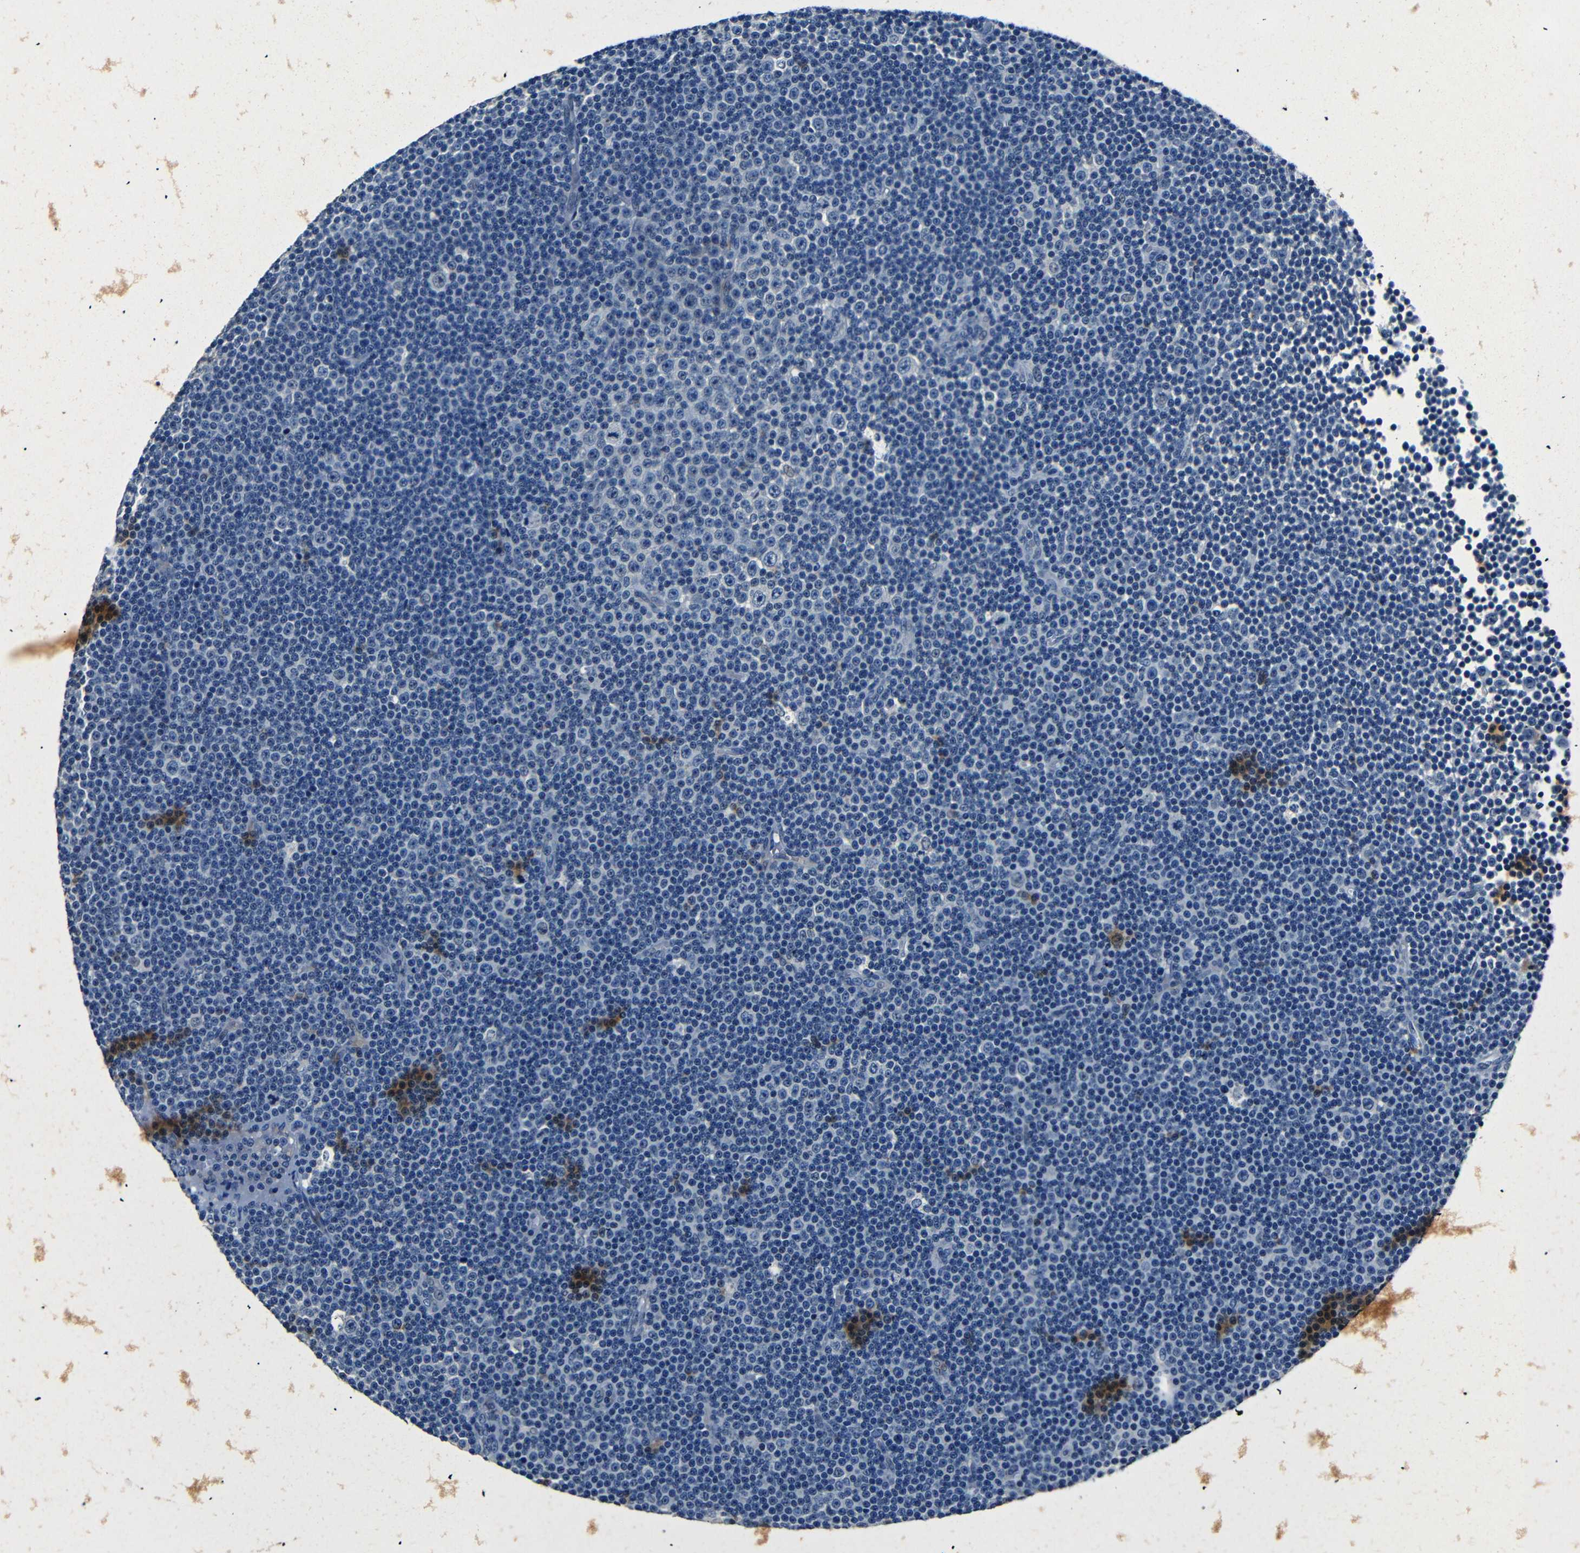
{"staining": {"intensity": "negative", "quantity": "none", "location": "none"}, "tissue": "lymphoma", "cell_type": "Tumor cells", "image_type": "cancer", "snomed": [{"axis": "morphology", "description": "Malignant lymphoma, non-Hodgkin's type, Low grade"}, {"axis": "topography", "description": "Lymph node"}], "caption": "IHC image of neoplastic tissue: lymphoma stained with DAB exhibits no significant protein positivity in tumor cells. (DAB (3,3'-diaminobenzidine) IHC, high magnification).", "gene": "NCMAP", "patient": {"sex": "female", "age": 67}}